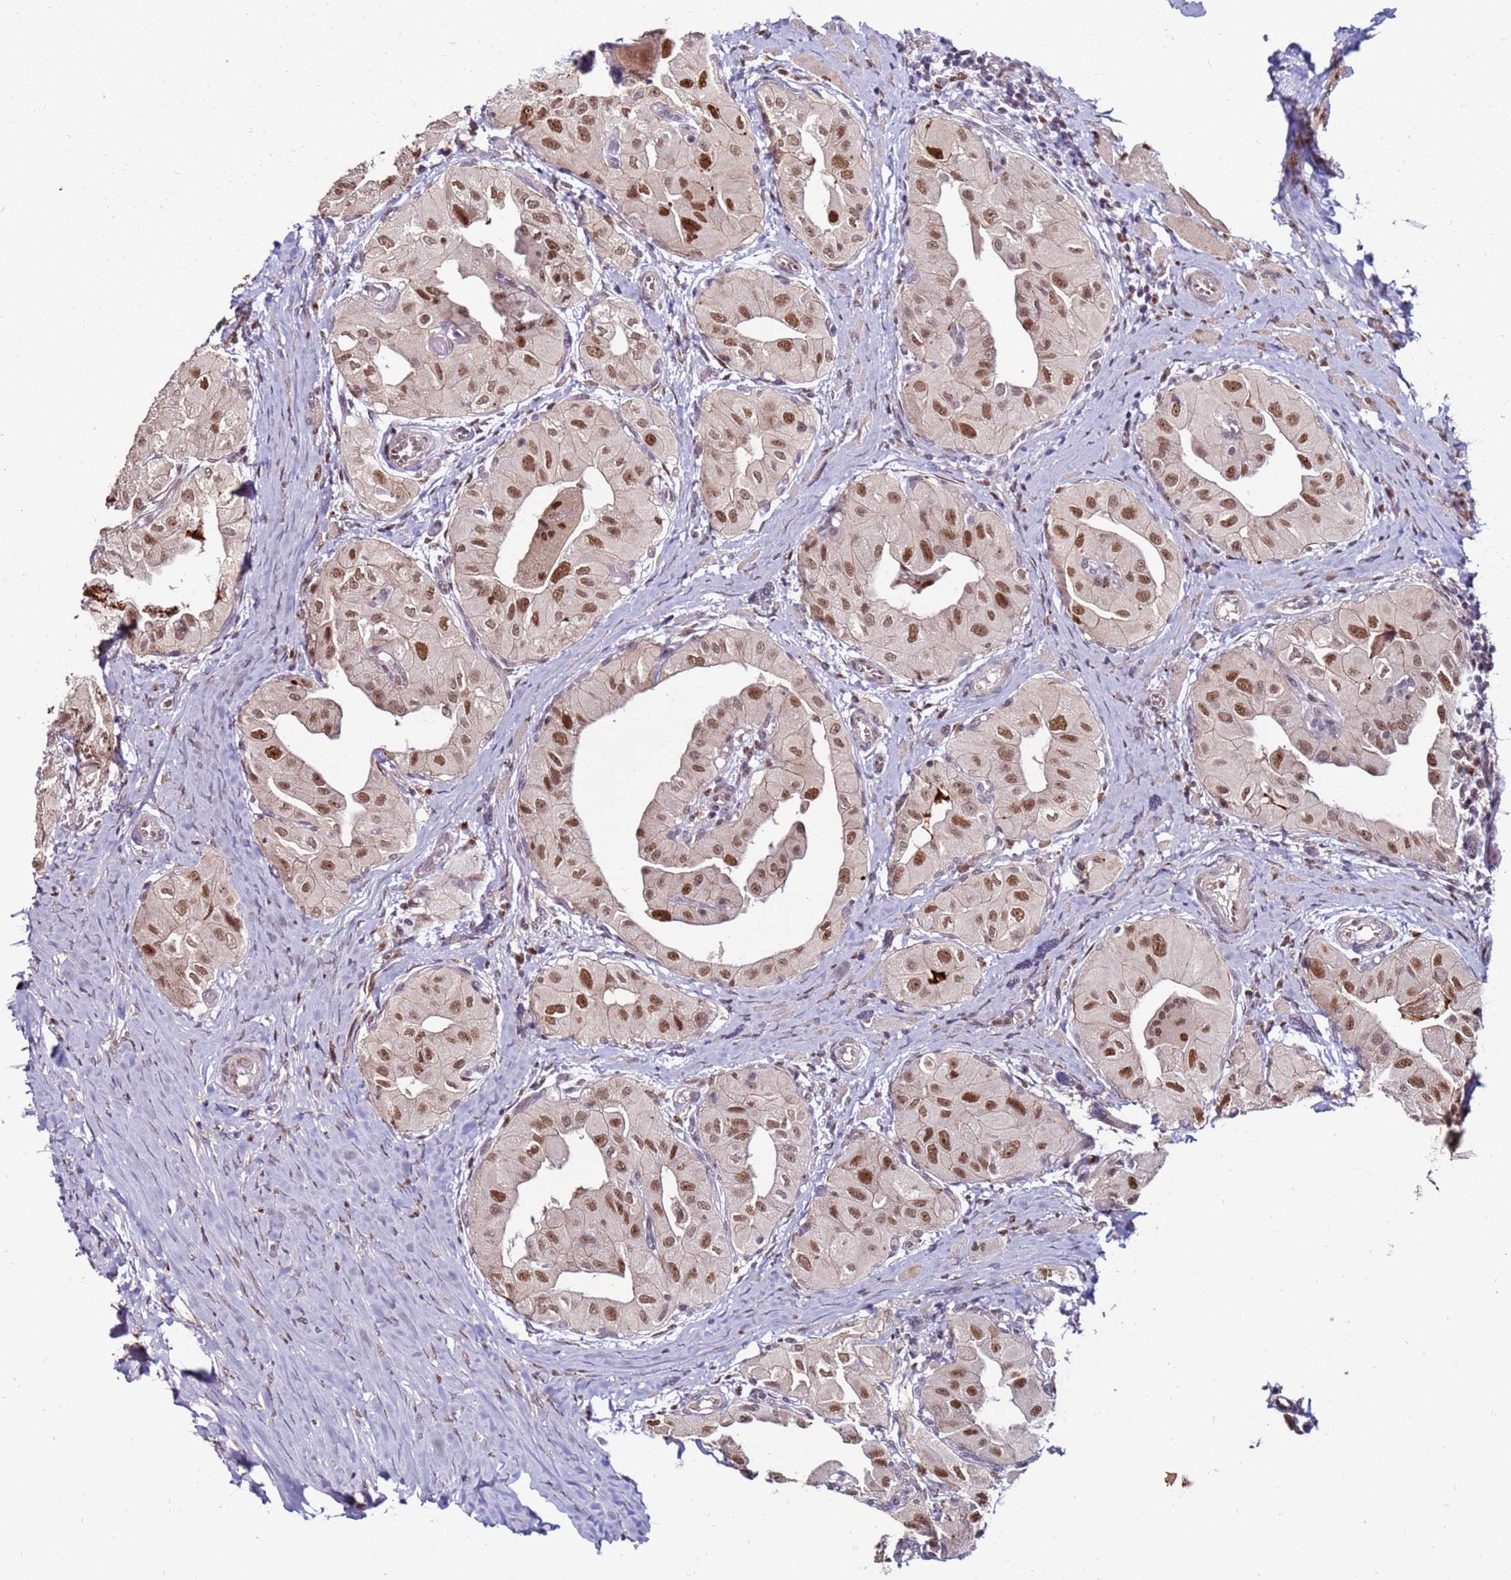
{"staining": {"intensity": "moderate", "quantity": ">75%", "location": "nuclear"}, "tissue": "thyroid cancer", "cell_type": "Tumor cells", "image_type": "cancer", "snomed": [{"axis": "morphology", "description": "Papillary adenocarcinoma, NOS"}, {"axis": "topography", "description": "Thyroid gland"}], "caption": "Immunohistochemical staining of human papillary adenocarcinoma (thyroid) demonstrates medium levels of moderate nuclear positivity in about >75% of tumor cells.", "gene": "KPNA4", "patient": {"sex": "female", "age": 59}}